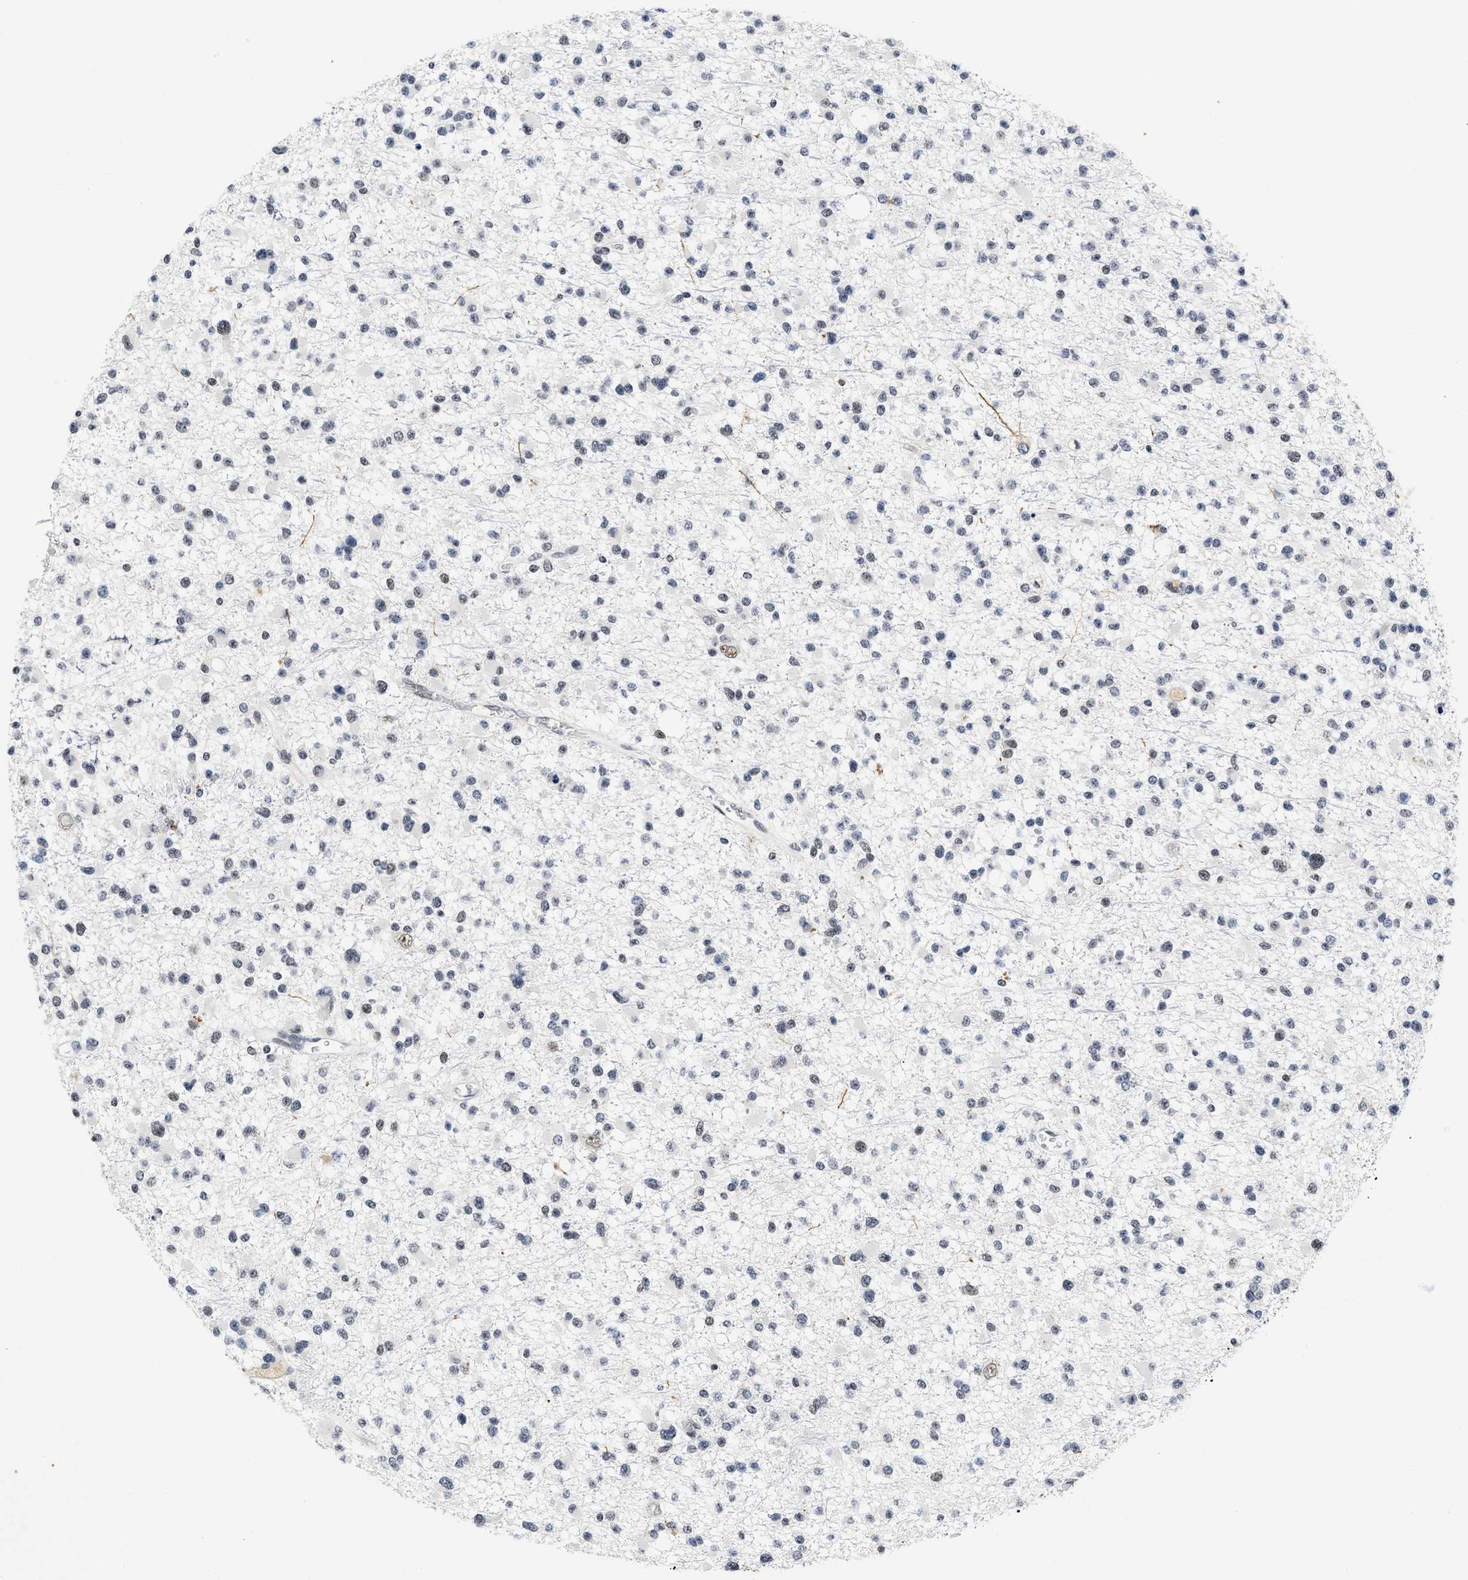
{"staining": {"intensity": "negative", "quantity": "none", "location": "none"}, "tissue": "glioma", "cell_type": "Tumor cells", "image_type": "cancer", "snomed": [{"axis": "morphology", "description": "Glioma, malignant, Low grade"}, {"axis": "topography", "description": "Brain"}], "caption": "The image exhibits no staining of tumor cells in glioma.", "gene": "INIP", "patient": {"sex": "female", "age": 22}}